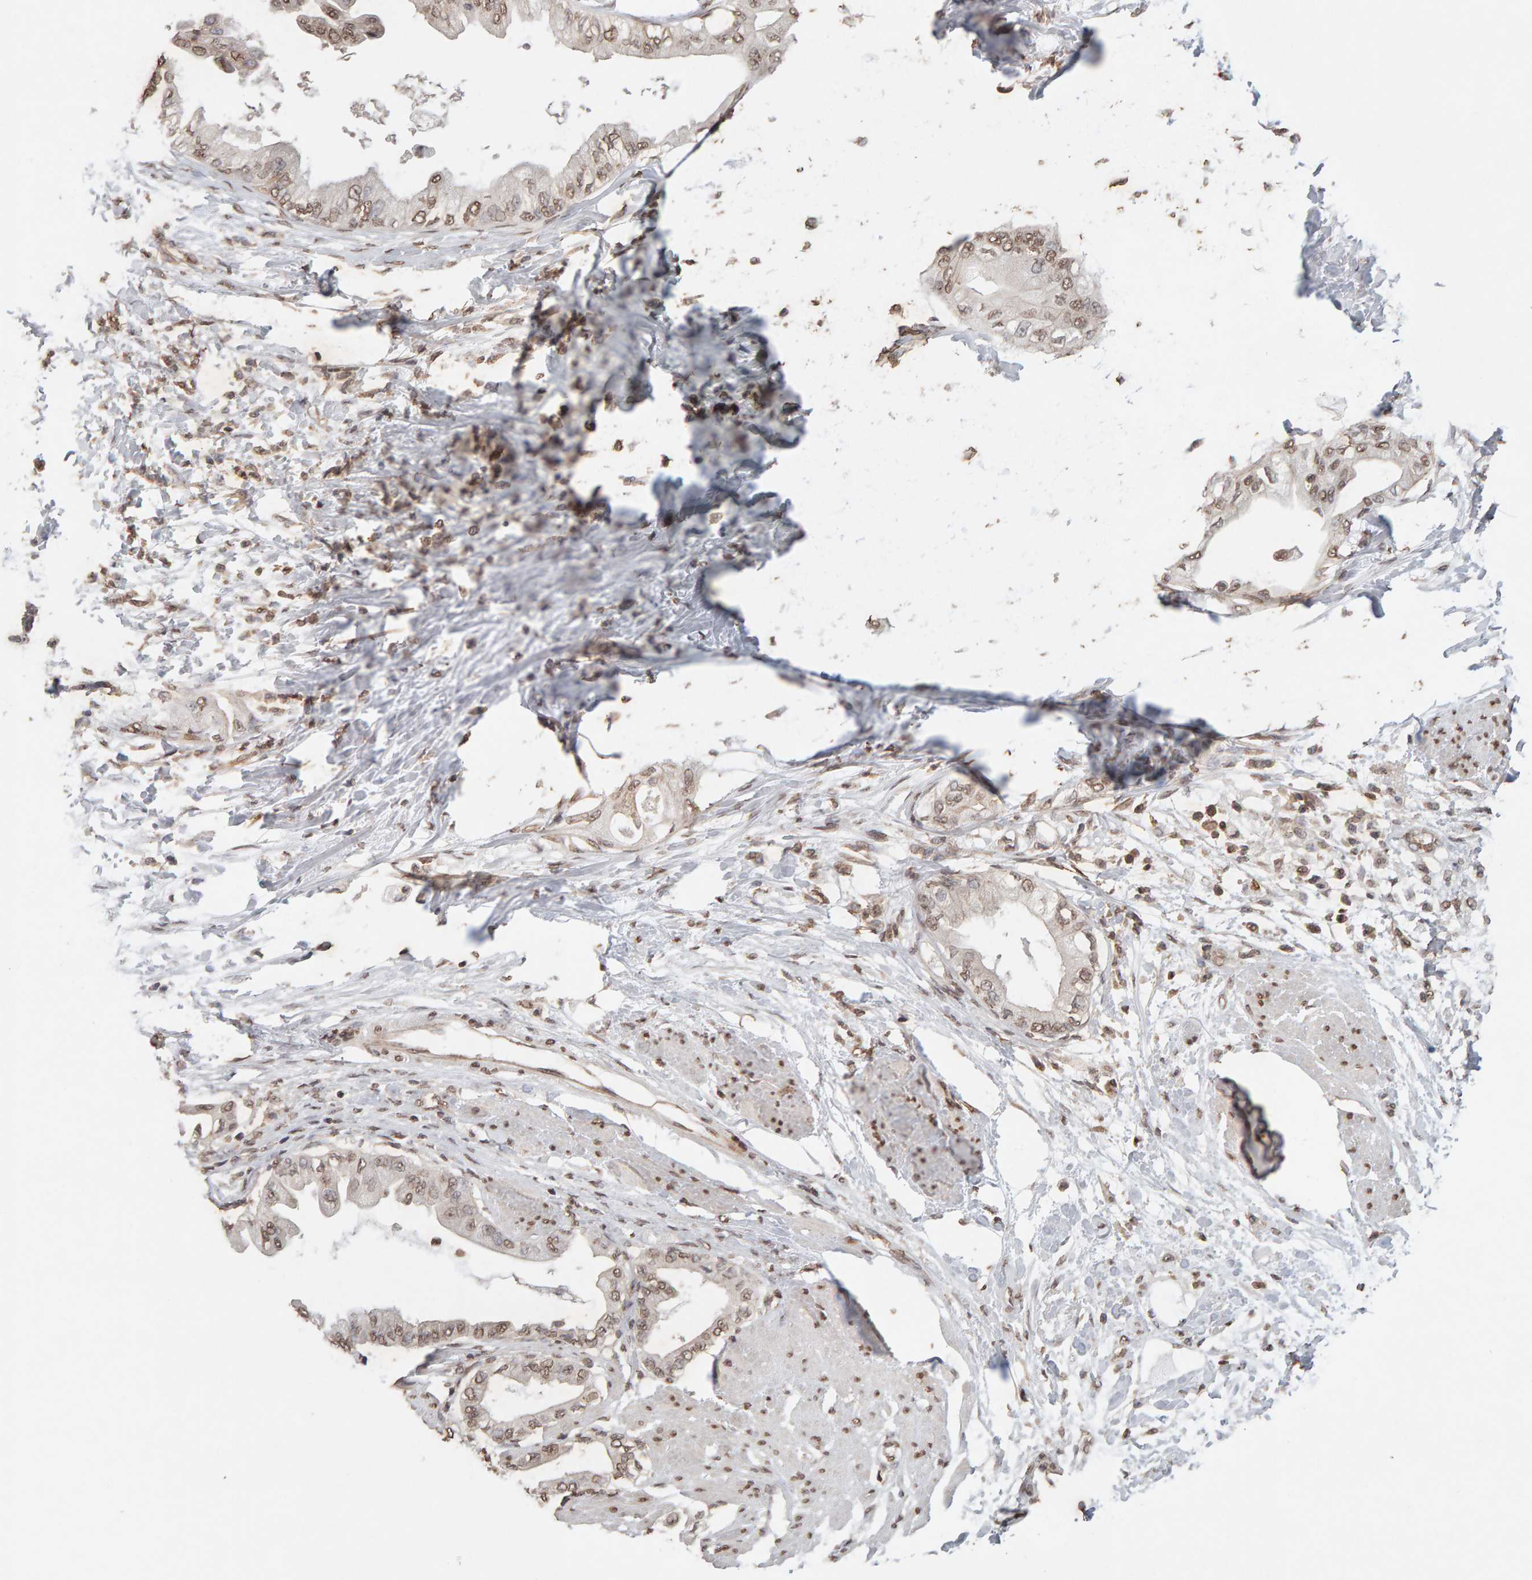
{"staining": {"intensity": "moderate", "quantity": ">75%", "location": "nuclear"}, "tissue": "pancreatic cancer", "cell_type": "Tumor cells", "image_type": "cancer", "snomed": [{"axis": "morphology", "description": "Normal tissue, NOS"}, {"axis": "morphology", "description": "Adenocarcinoma, NOS"}, {"axis": "topography", "description": "Pancreas"}, {"axis": "topography", "description": "Duodenum"}], "caption": "A high-resolution micrograph shows immunohistochemistry (IHC) staining of pancreatic adenocarcinoma, which reveals moderate nuclear expression in approximately >75% of tumor cells. (Brightfield microscopy of DAB IHC at high magnification).", "gene": "DNAJB5", "patient": {"sex": "female", "age": 60}}